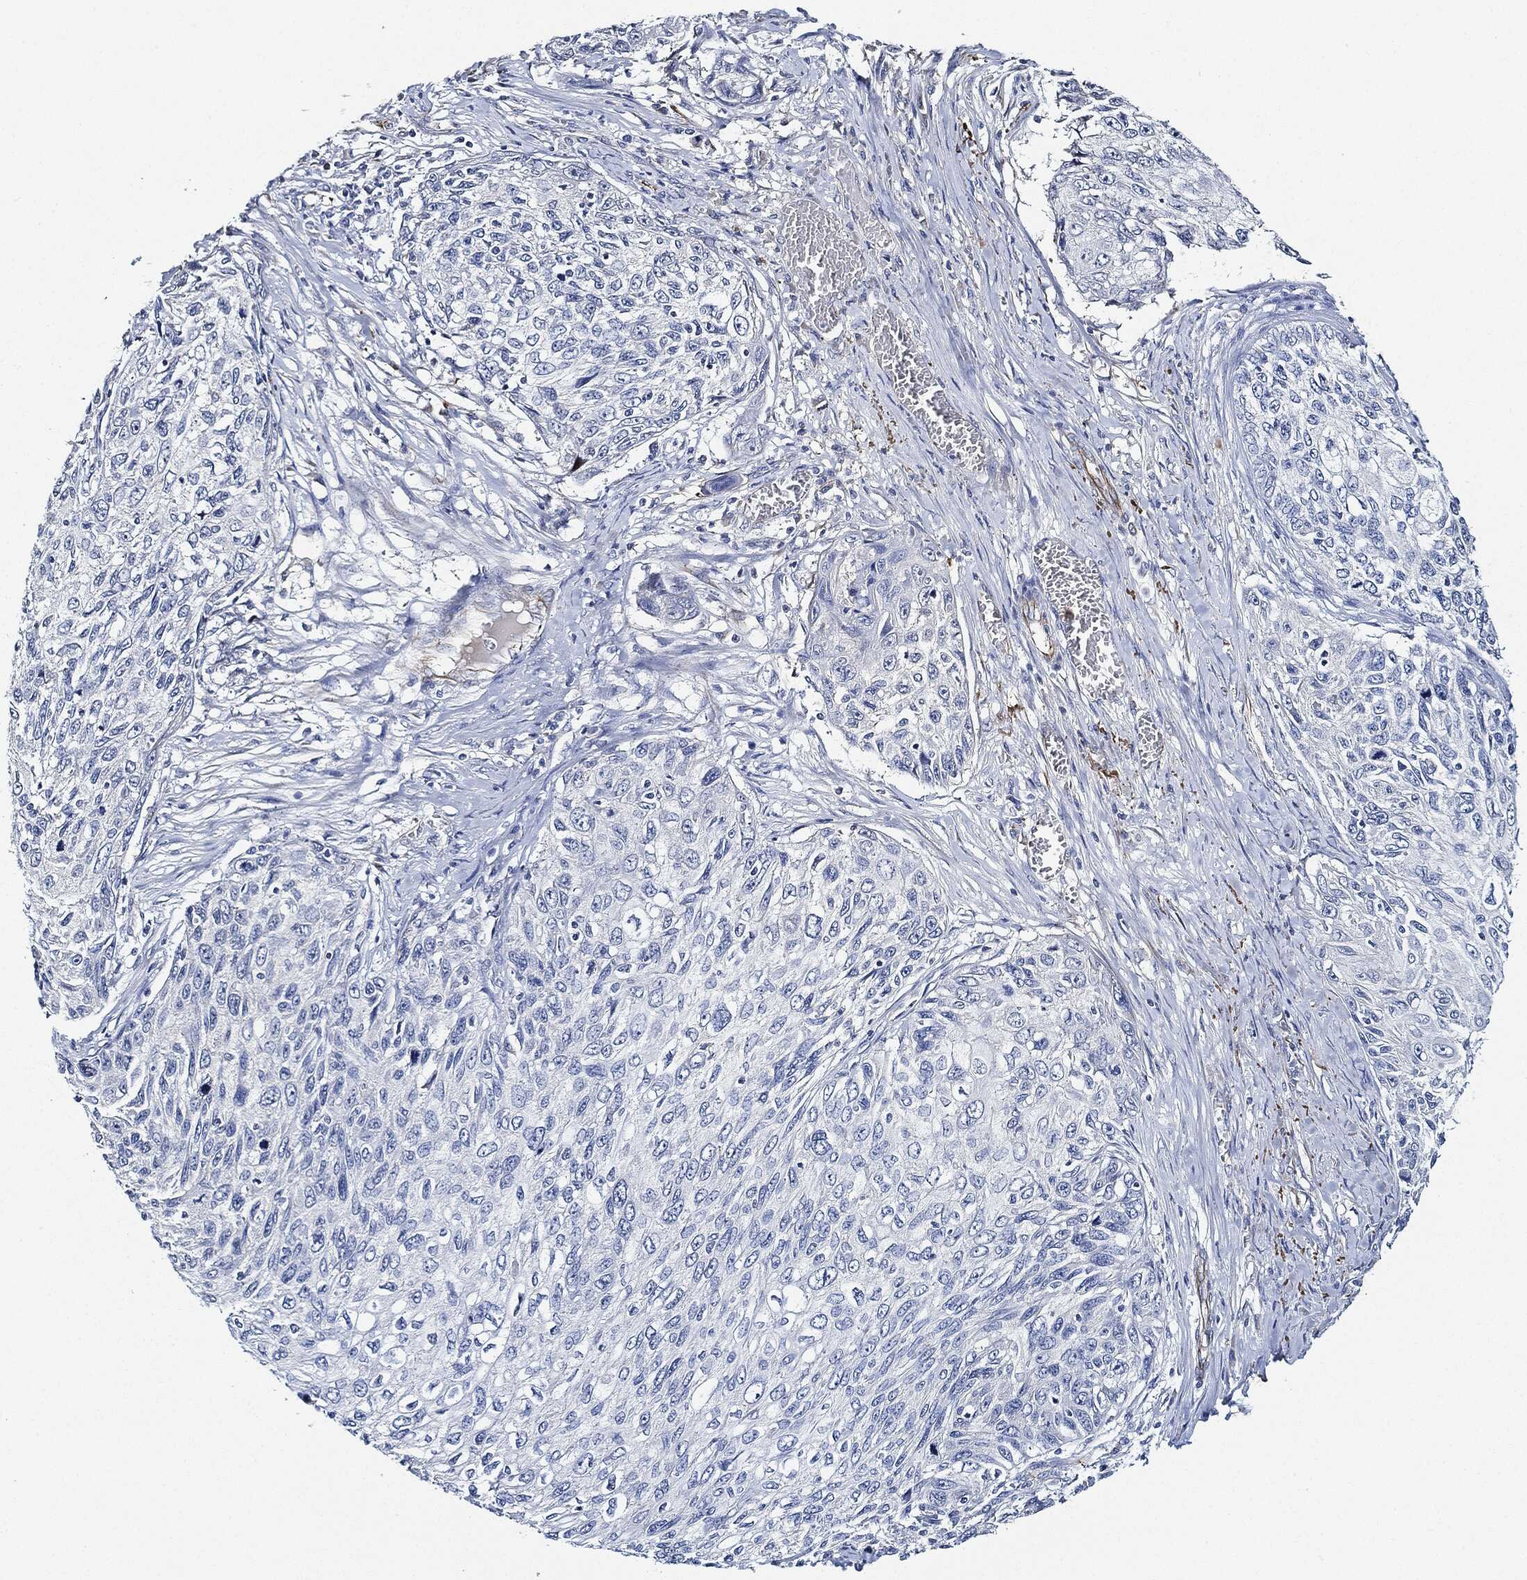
{"staining": {"intensity": "negative", "quantity": "none", "location": "none"}, "tissue": "skin cancer", "cell_type": "Tumor cells", "image_type": "cancer", "snomed": [{"axis": "morphology", "description": "Squamous cell carcinoma, NOS"}, {"axis": "topography", "description": "Skin"}], "caption": "This histopathology image is of skin squamous cell carcinoma stained with immunohistochemistry (IHC) to label a protein in brown with the nuclei are counter-stained blue. There is no staining in tumor cells. Nuclei are stained in blue.", "gene": "THSD1", "patient": {"sex": "male", "age": 92}}